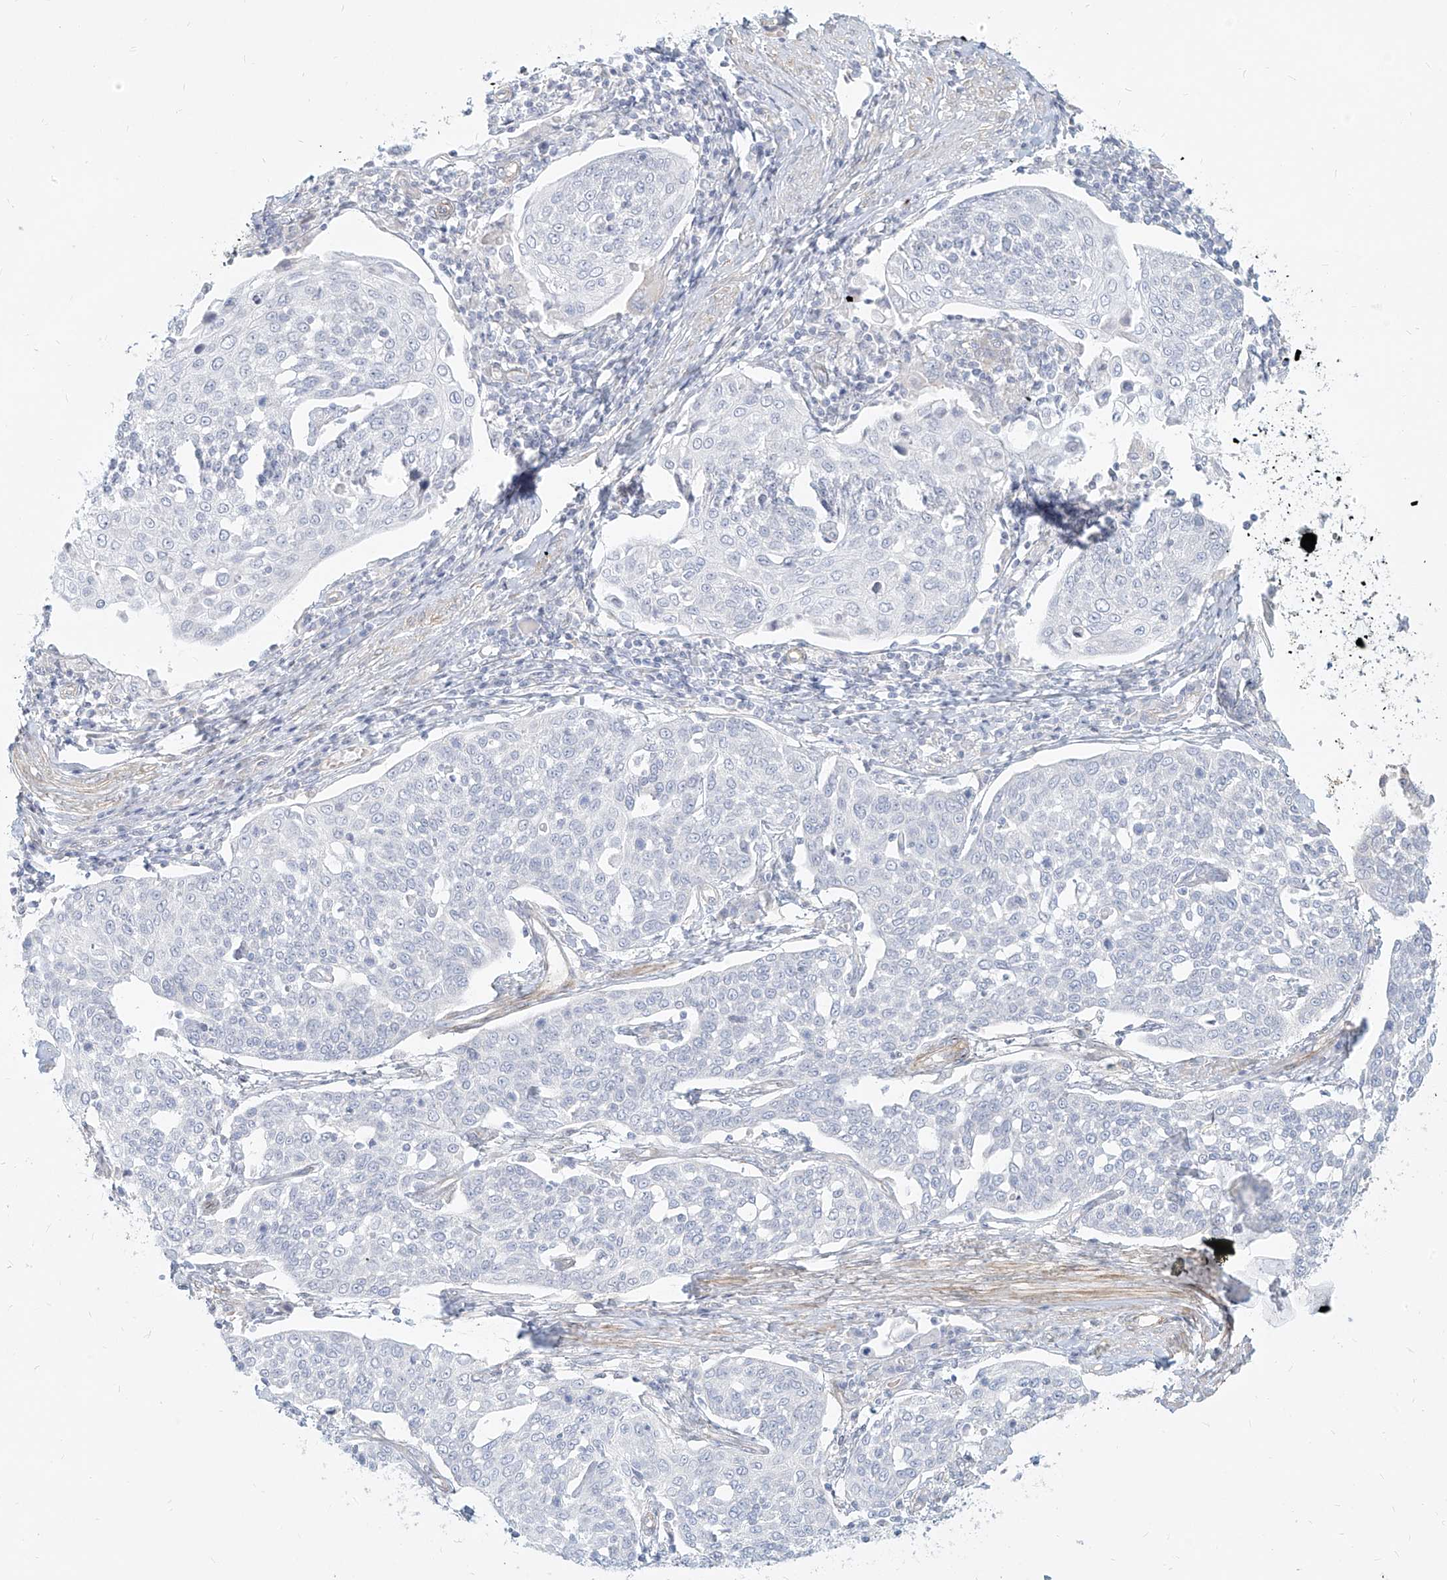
{"staining": {"intensity": "negative", "quantity": "none", "location": "none"}, "tissue": "cervical cancer", "cell_type": "Tumor cells", "image_type": "cancer", "snomed": [{"axis": "morphology", "description": "Squamous cell carcinoma, NOS"}, {"axis": "topography", "description": "Cervix"}], "caption": "Immunohistochemistry (IHC) of cervical squamous cell carcinoma reveals no expression in tumor cells.", "gene": "ITPKB", "patient": {"sex": "female", "age": 34}}